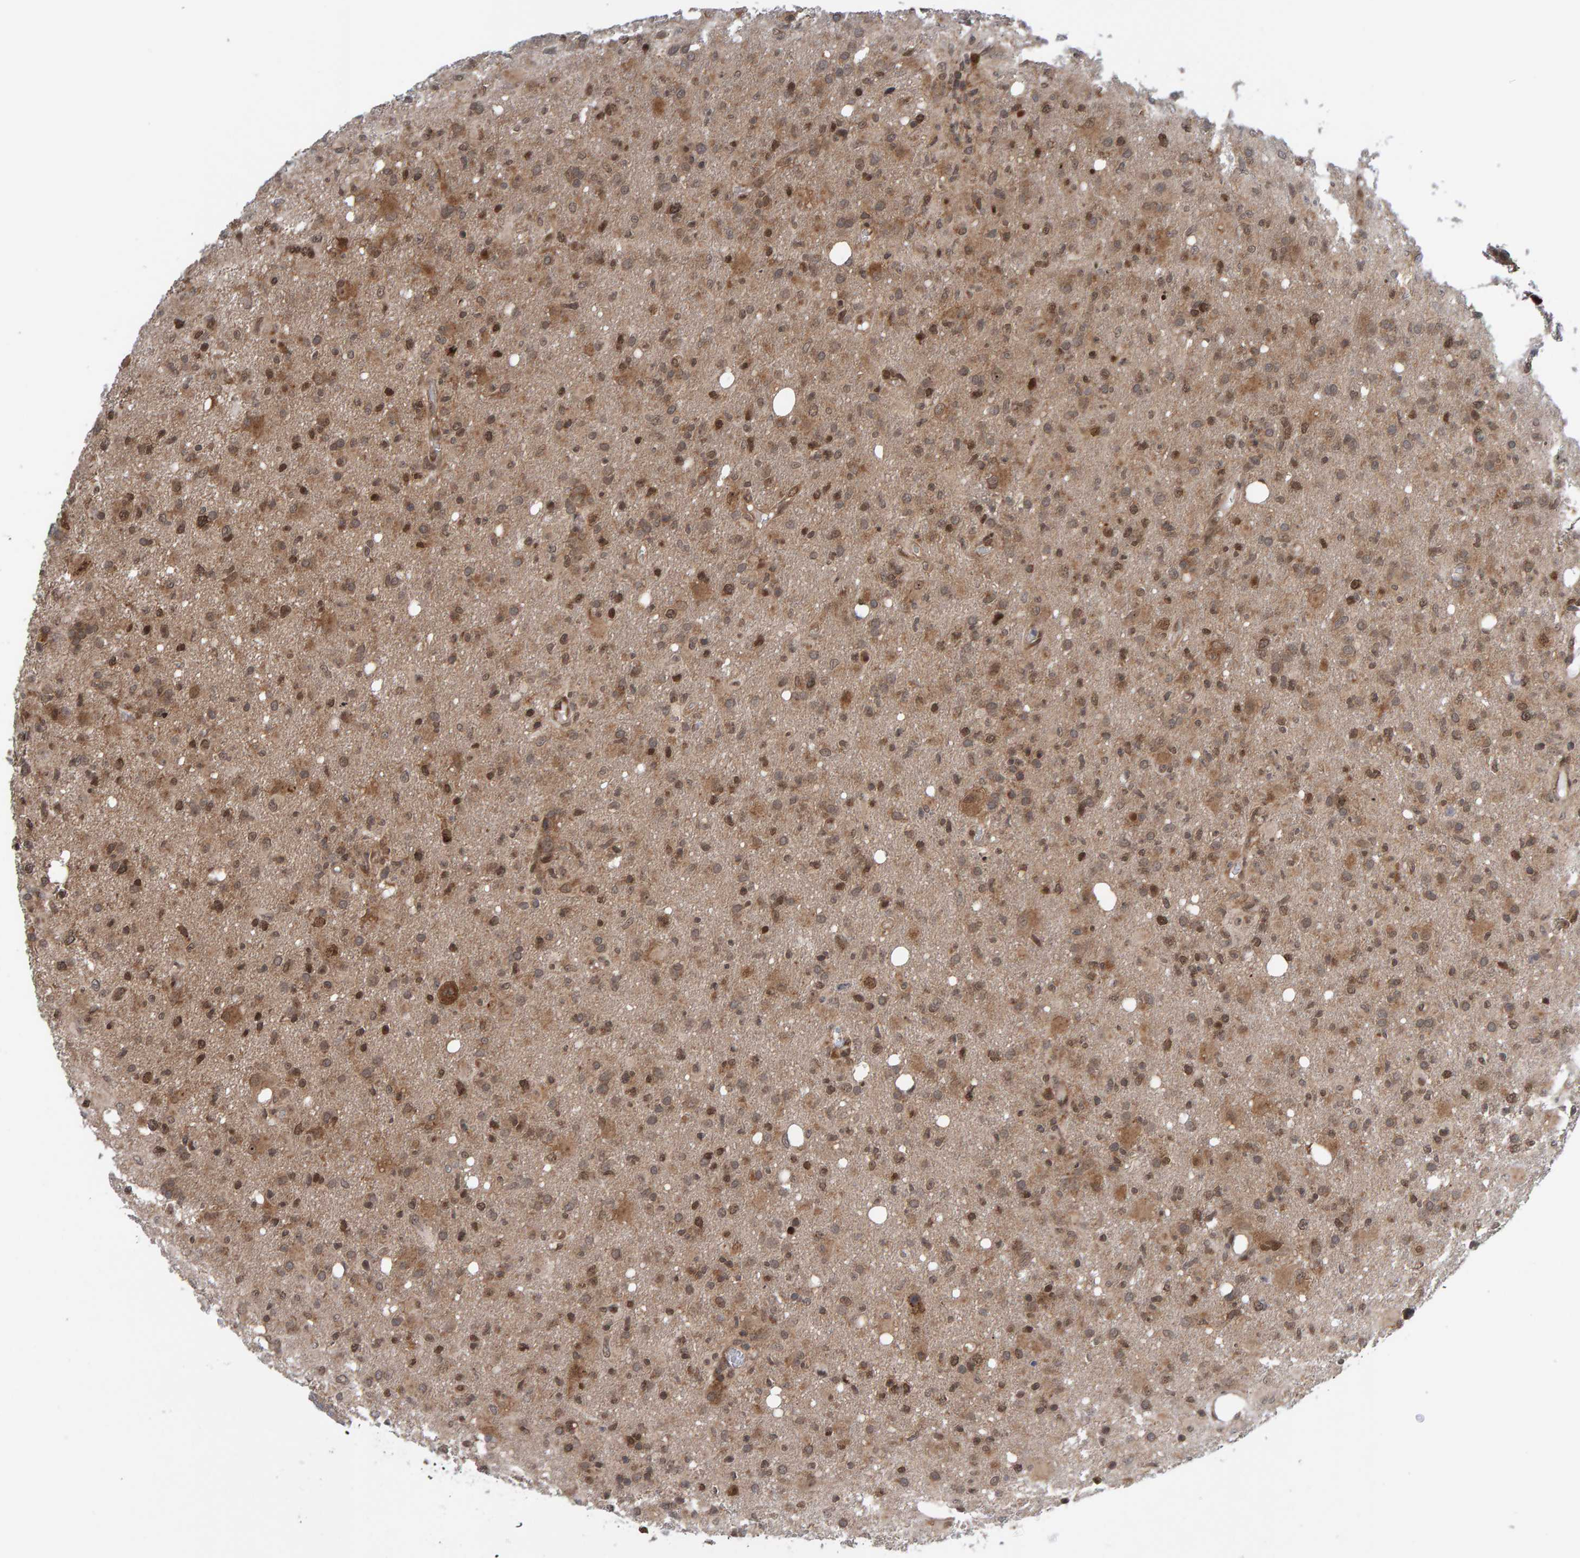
{"staining": {"intensity": "moderate", "quantity": "25%-75%", "location": "cytoplasmic/membranous,nuclear"}, "tissue": "glioma", "cell_type": "Tumor cells", "image_type": "cancer", "snomed": [{"axis": "morphology", "description": "Glioma, malignant, High grade"}, {"axis": "topography", "description": "Brain"}], "caption": "Glioma stained for a protein (brown) exhibits moderate cytoplasmic/membranous and nuclear positive staining in about 25%-75% of tumor cells.", "gene": "ZNF366", "patient": {"sex": "female", "age": 57}}